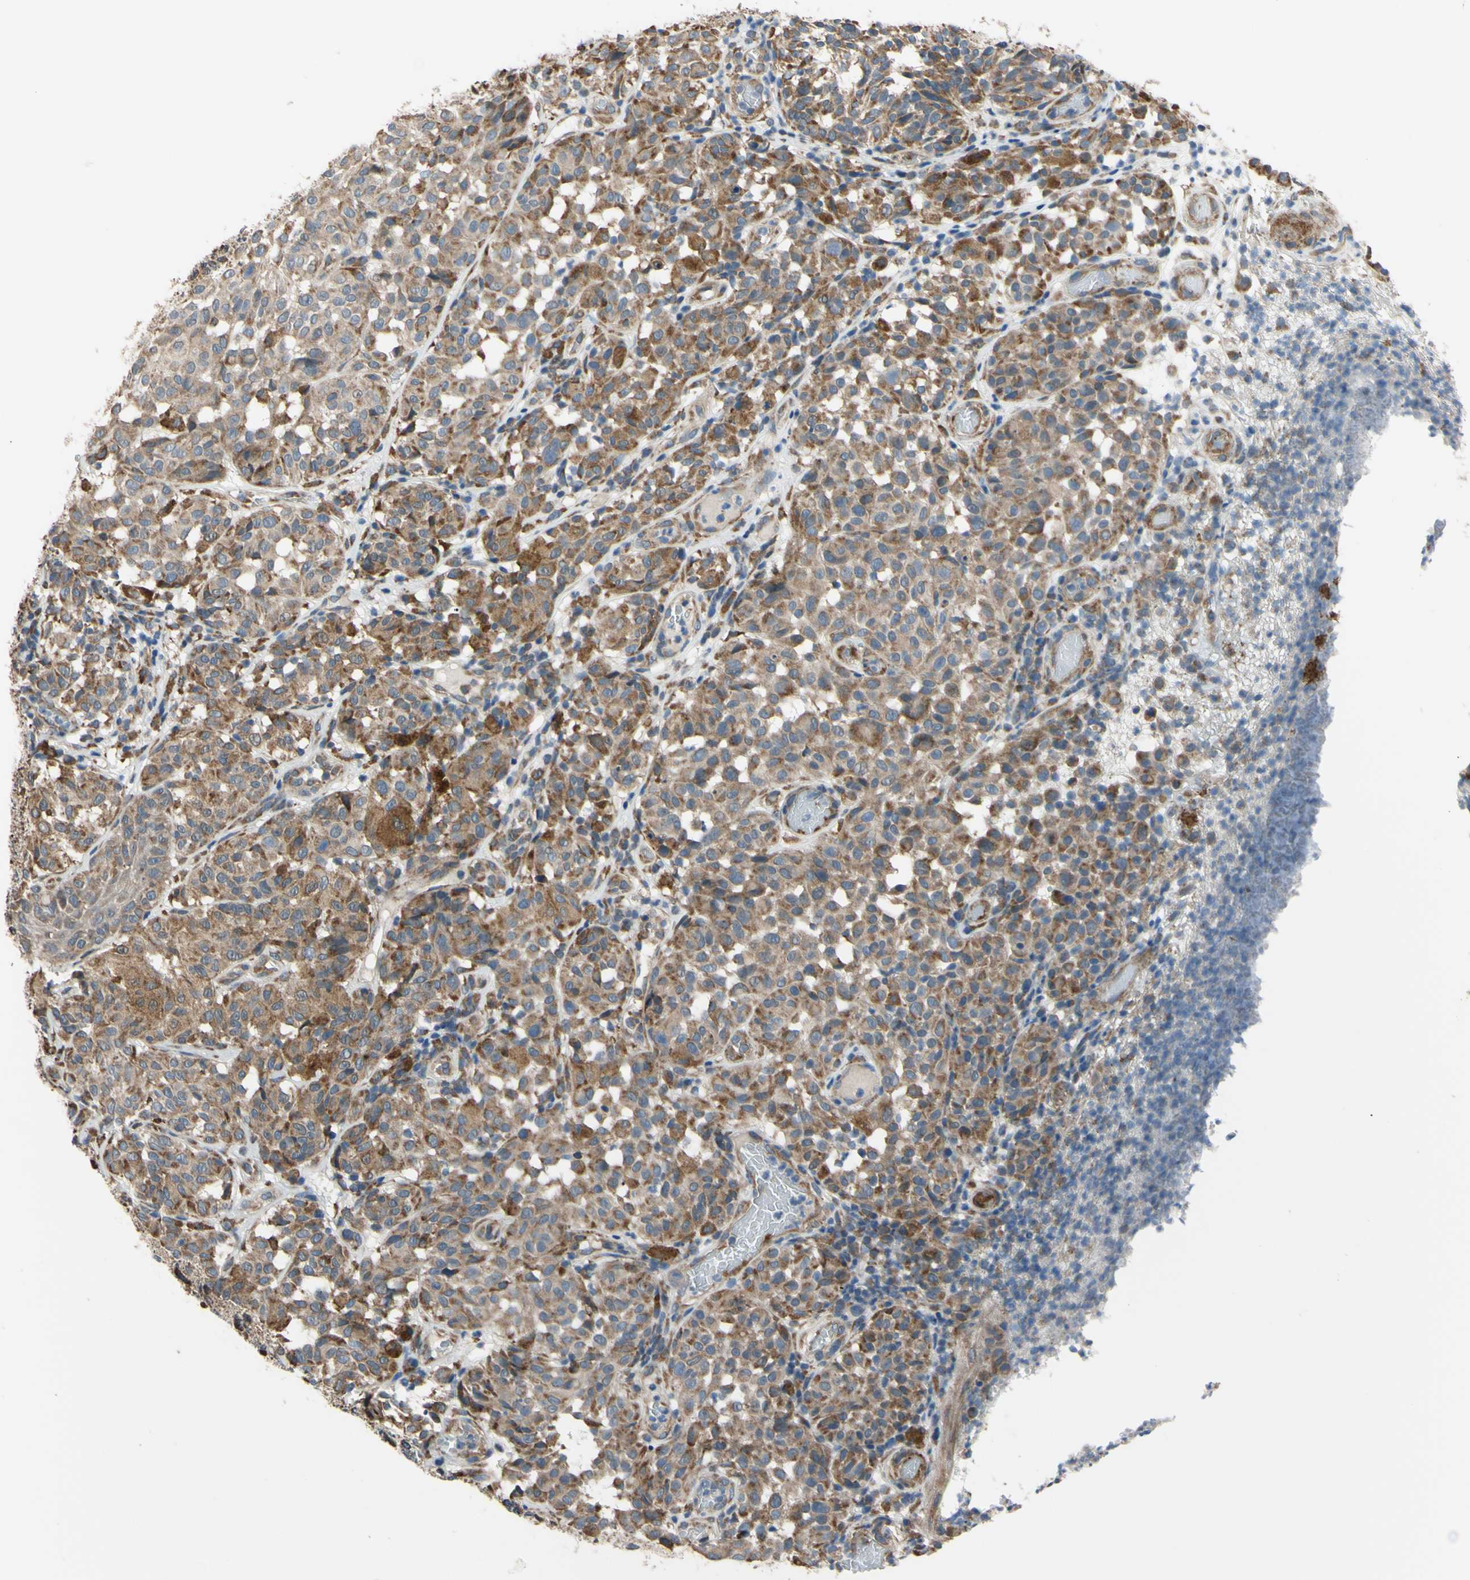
{"staining": {"intensity": "moderate", "quantity": ">75%", "location": "cytoplasmic/membranous"}, "tissue": "melanoma", "cell_type": "Tumor cells", "image_type": "cancer", "snomed": [{"axis": "morphology", "description": "Malignant melanoma, NOS"}, {"axis": "topography", "description": "Skin"}], "caption": "Malignant melanoma tissue exhibits moderate cytoplasmic/membranous positivity in about >75% of tumor cells", "gene": "BMF", "patient": {"sex": "female", "age": 46}}